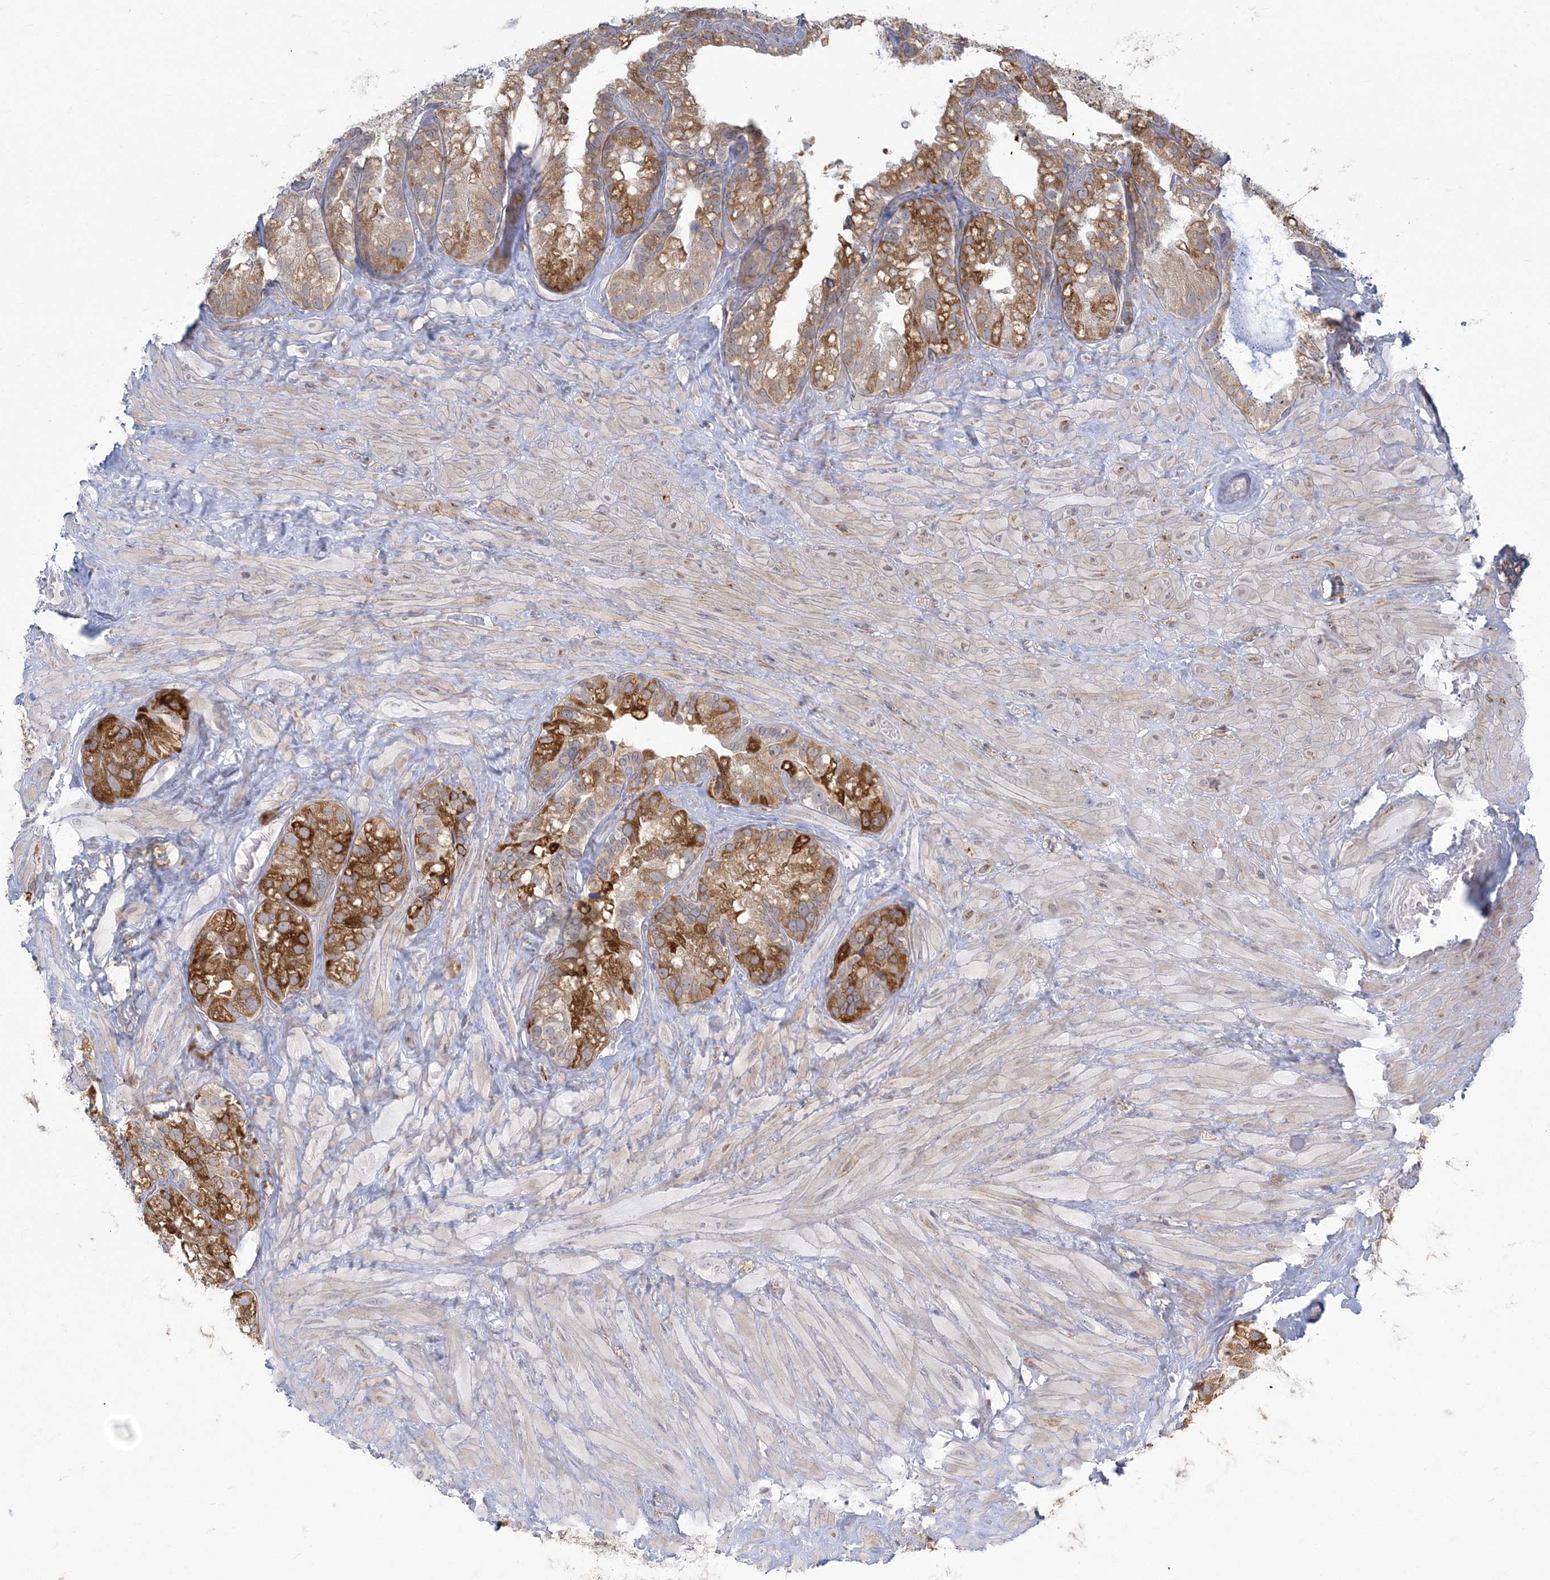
{"staining": {"intensity": "moderate", "quantity": ">75%", "location": "cytoplasmic/membranous"}, "tissue": "seminal vesicle", "cell_type": "Glandular cells", "image_type": "normal", "snomed": [{"axis": "morphology", "description": "Normal tissue, NOS"}, {"axis": "topography", "description": "Prostate"}, {"axis": "topography", "description": "Seminal veicle"}], "caption": "A brown stain highlights moderate cytoplasmic/membranous staining of a protein in glandular cells of normal human seminal vesicle.", "gene": "ZC3H6", "patient": {"sex": "male", "age": 68}}